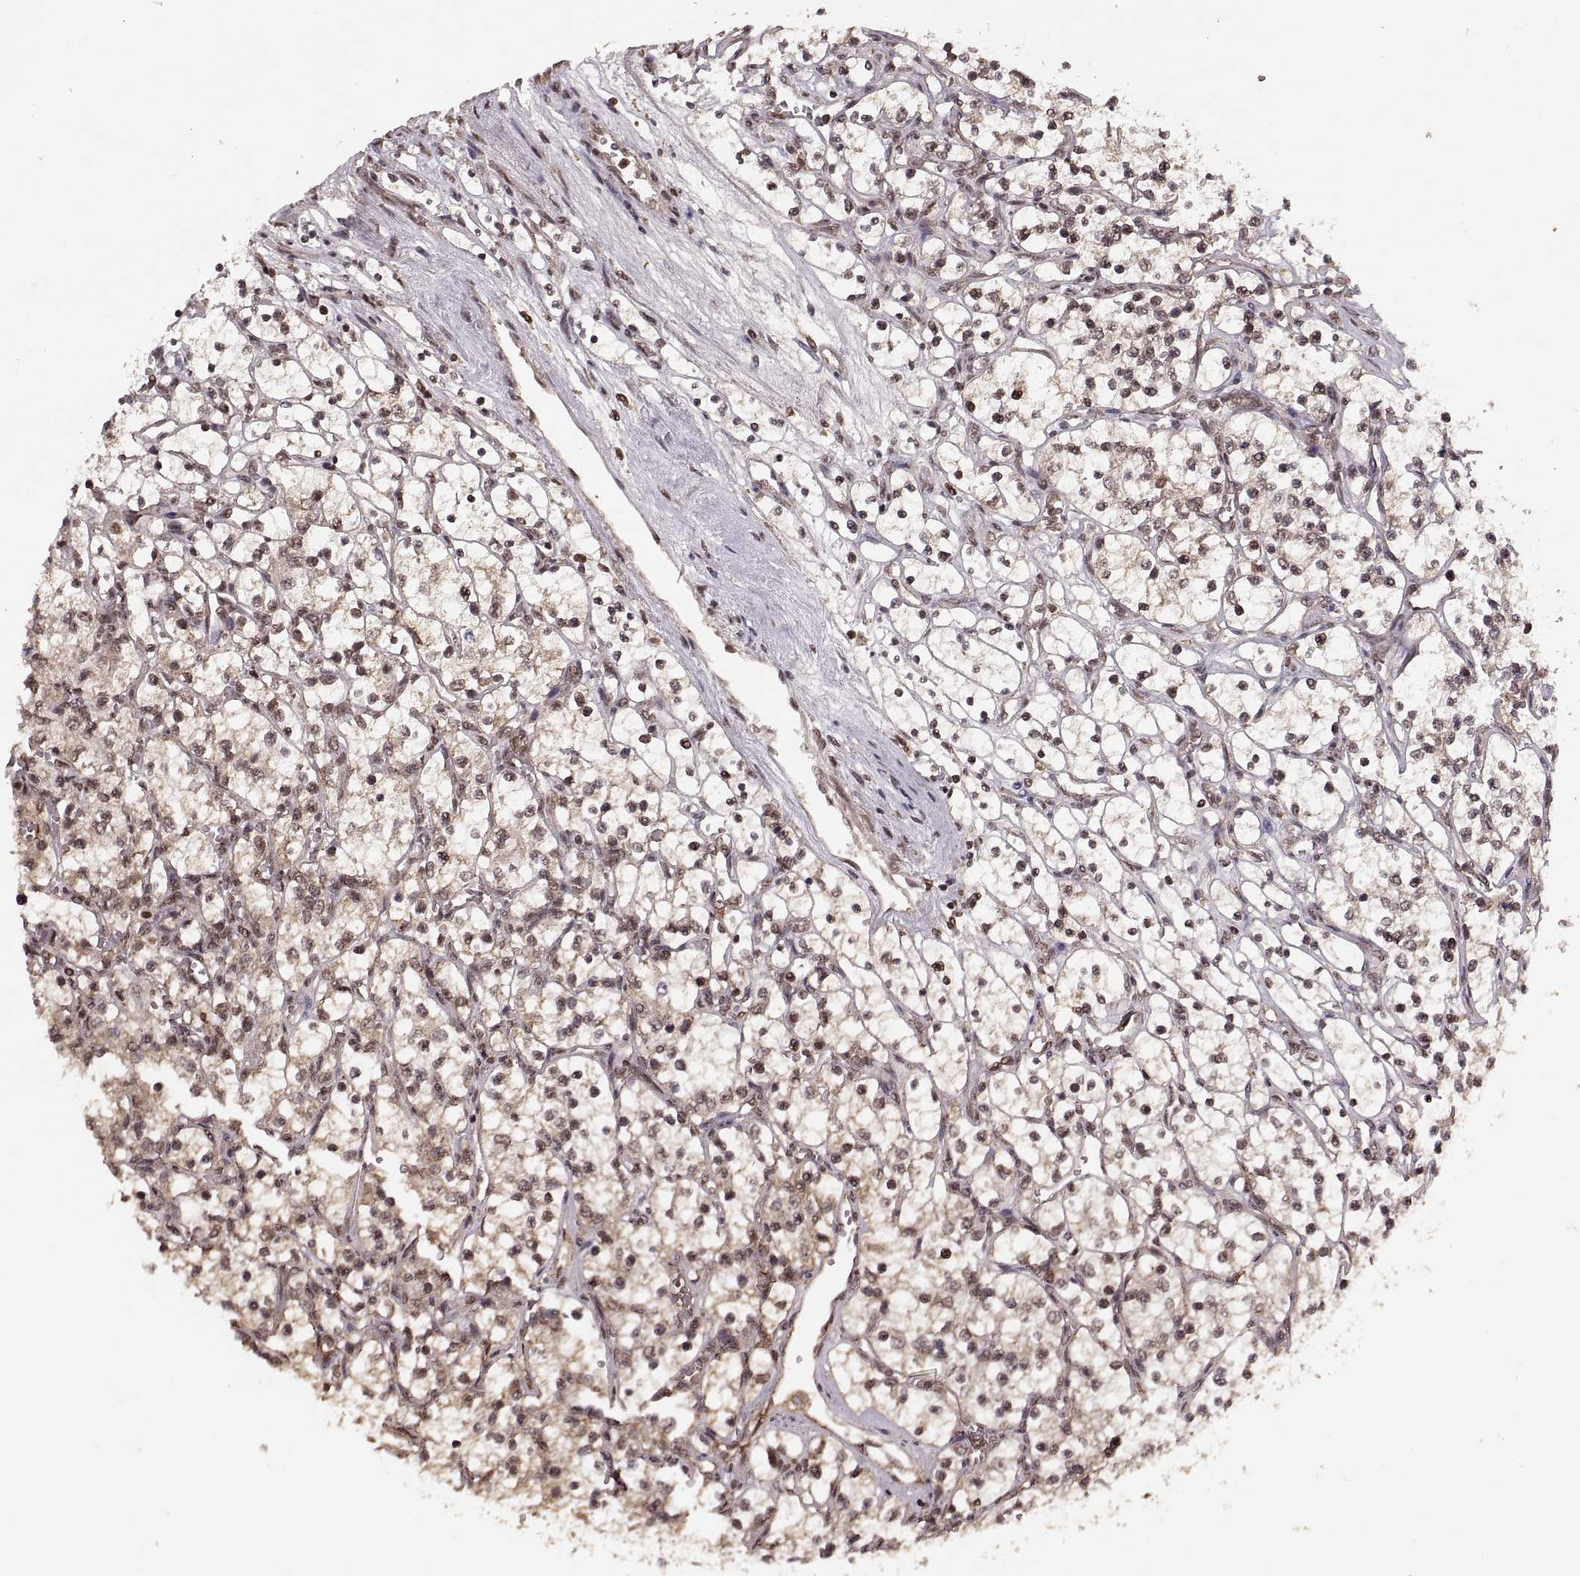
{"staining": {"intensity": "moderate", "quantity": "25%-75%", "location": "cytoplasmic/membranous,nuclear"}, "tissue": "renal cancer", "cell_type": "Tumor cells", "image_type": "cancer", "snomed": [{"axis": "morphology", "description": "Adenocarcinoma, NOS"}, {"axis": "topography", "description": "Kidney"}], "caption": "Immunohistochemistry (IHC) micrograph of neoplastic tissue: human renal cancer stained using IHC reveals medium levels of moderate protein expression localized specifically in the cytoplasmic/membranous and nuclear of tumor cells, appearing as a cytoplasmic/membranous and nuclear brown color.", "gene": "RFT1", "patient": {"sex": "female", "age": 69}}